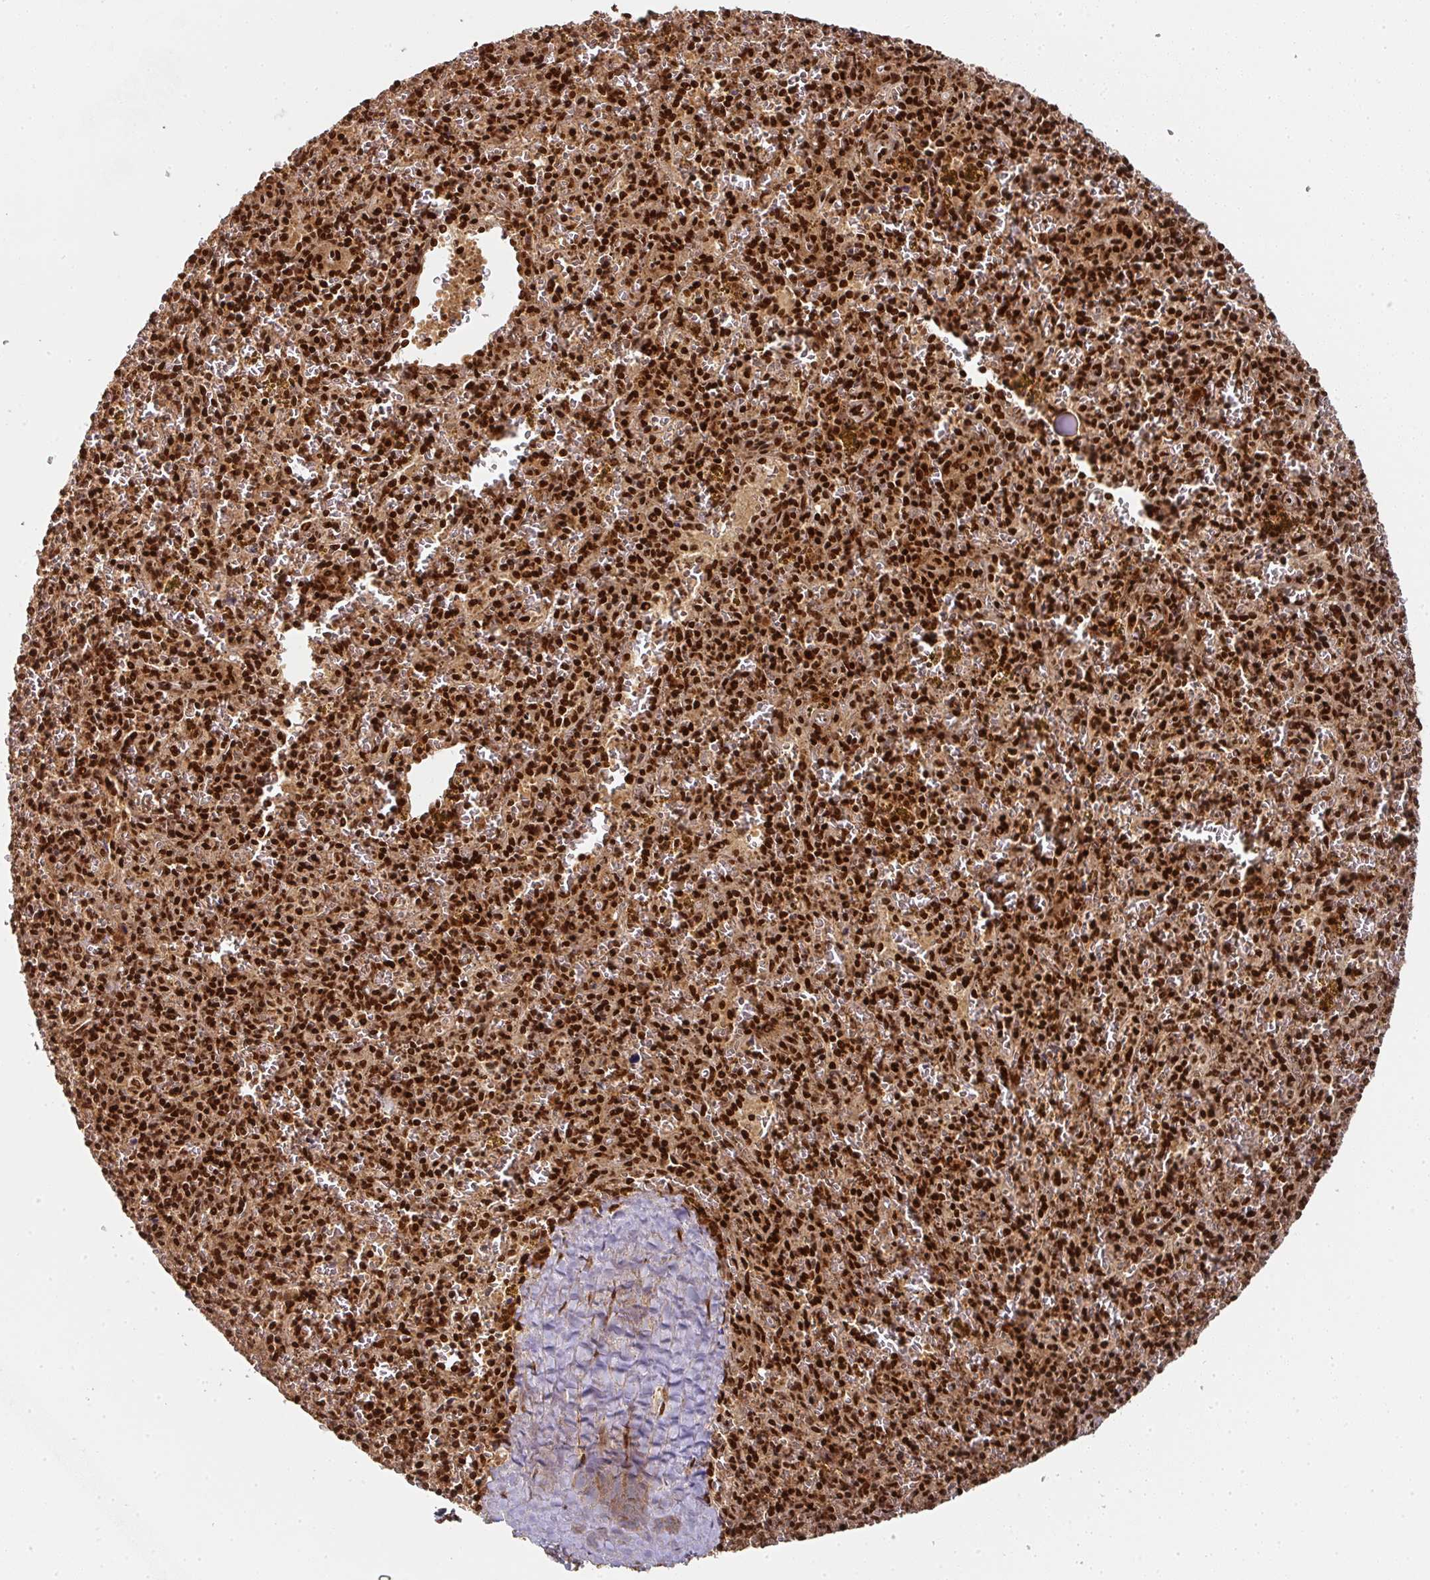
{"staining": {"intensity": "strong", "quantity": ">75%", "location": "nuclear"}, "tissue": "spleen", "cell_type": "Cells in red pulp", "image_type": "normal", "snomed": [{"axis": "morphology", "description": "Normal tissue, NOS"}, {"axis": "topography", "description": "Spleen"}], "caption": "High-magnification brightfield microscopy of unremarkable spleen stained with DAB (brown) and counterstained with hematoxylin (blue). cells in red pulp exhibit strong nuclear expression is seen in about>75% of cells.", "gene": "DIDO1", "patient": {"sex": "male", "age": 57}}